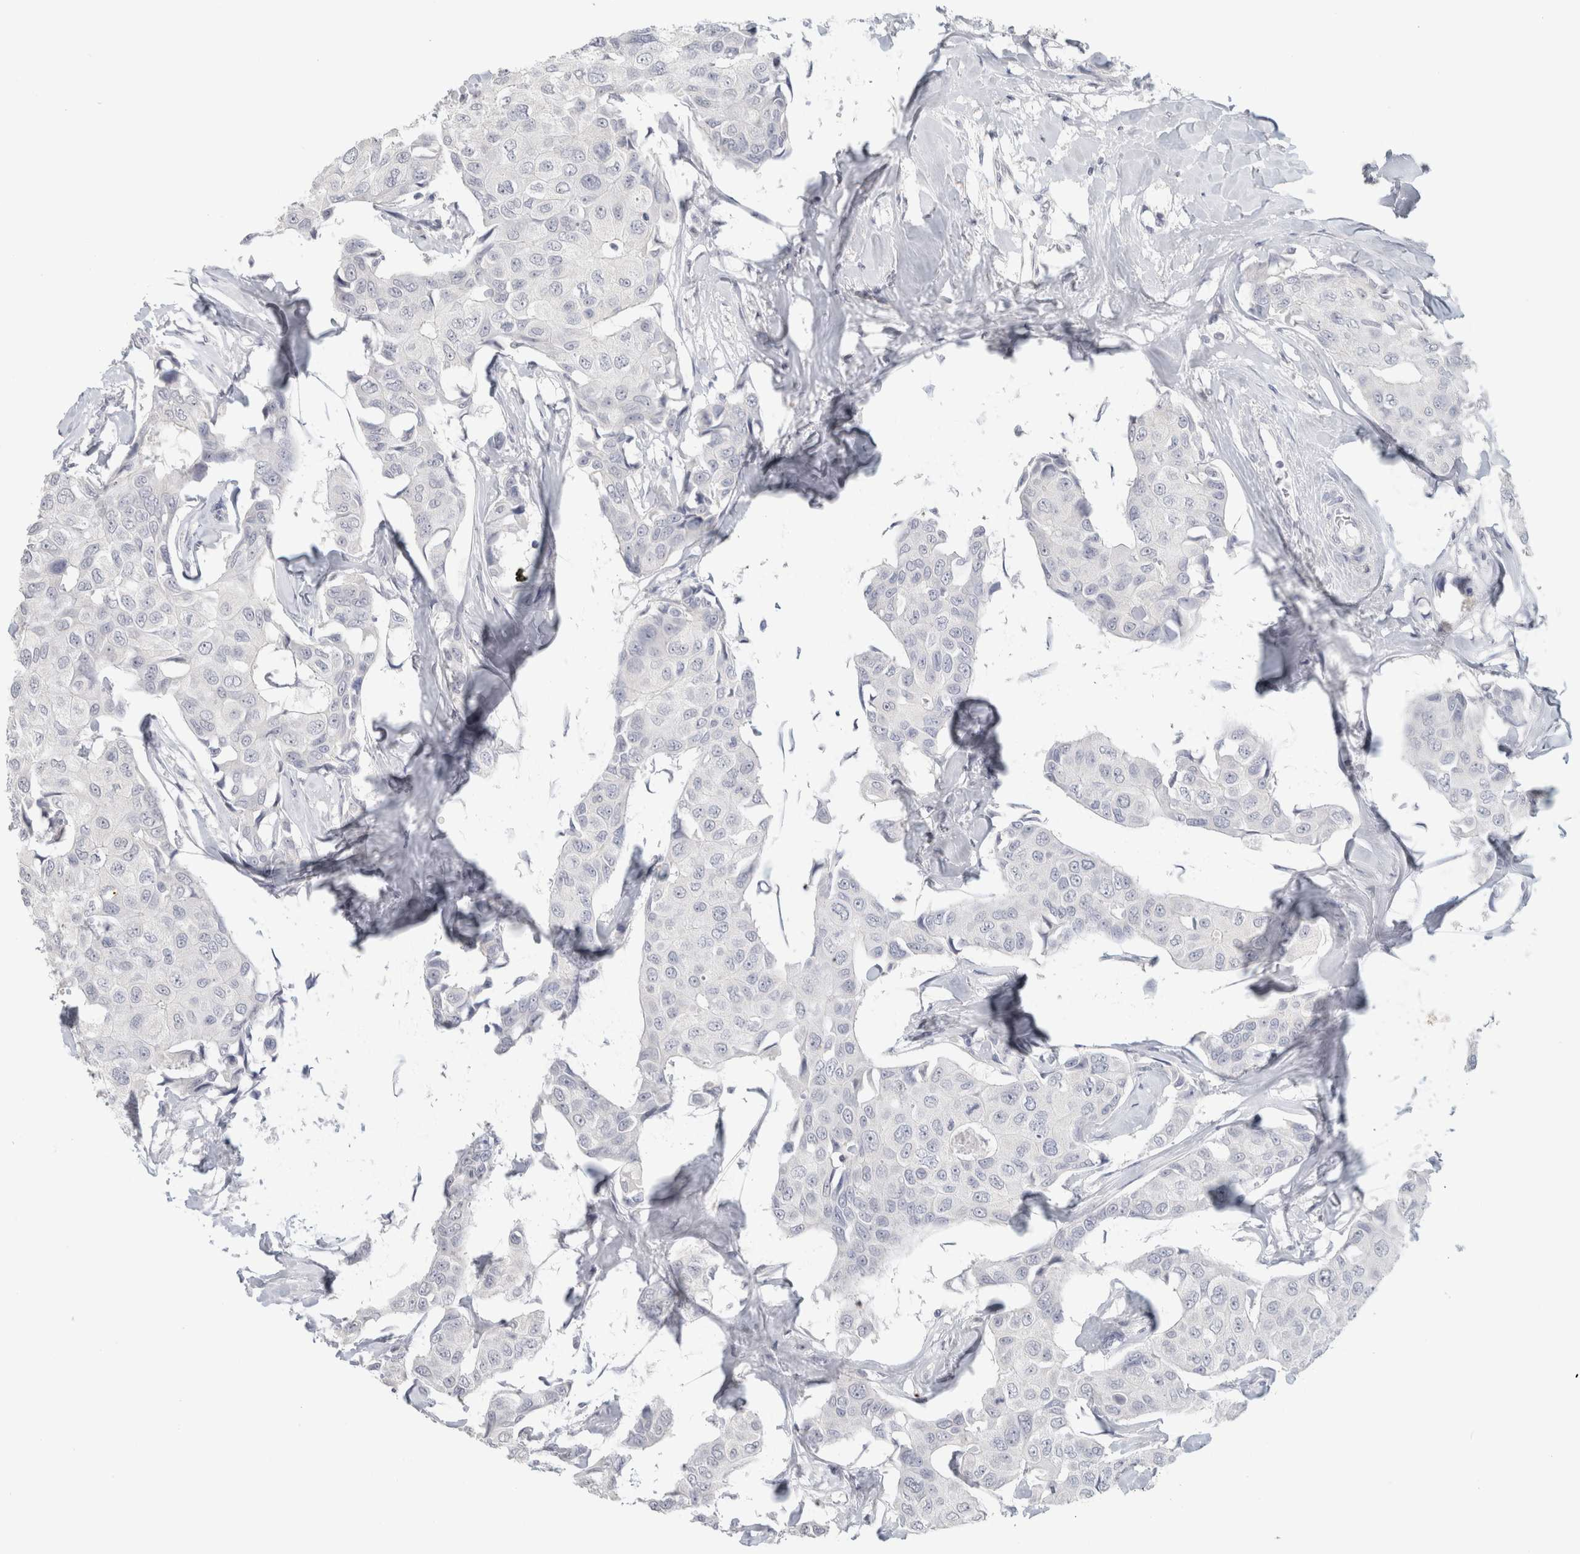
{"staining": {"intensity": "negative", "quantity": "none", "location": "none"}, "tissue": "breast cancer", "cell_type": "Tumor cells", "image_type": "cancer", "snomed": [{"axis": "morphology", "description": "Duct carcinoma"}, {"axis": "topography", "description": "Breast"}], "caption": "Invasive ductal carcinoma (breast) stained for a protein using immunohistochemistry (IHC) demonstrates no positivity tumor cells.", "gene": "SLC6A1", "patient": {"sex": "female", "age": 80}}